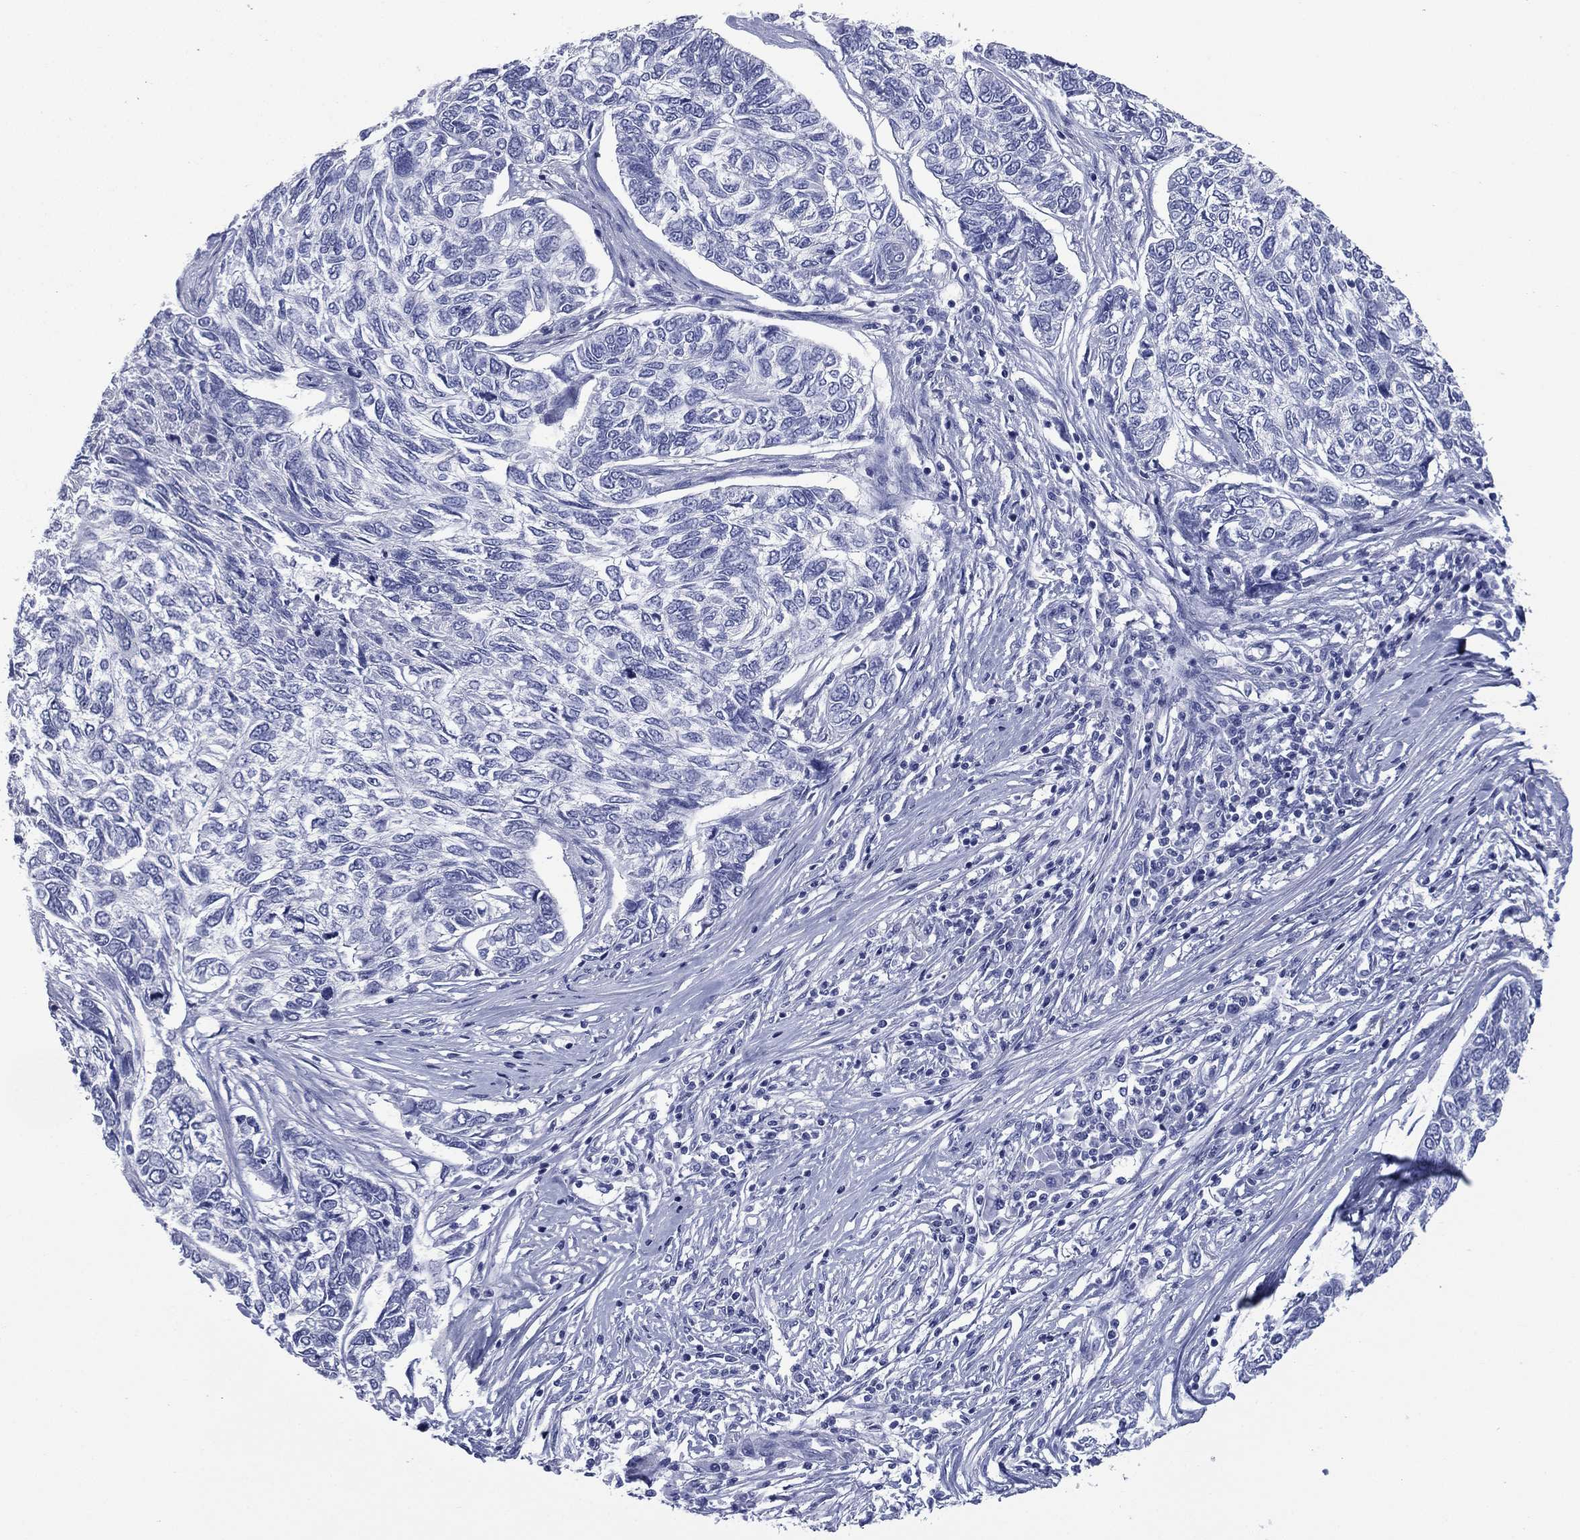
{"staining": {"intensity": "negative", "quantity": "none", "location": "none"}, "tissue": "skin cancer", "cell_type": "Tumor cells", "image_type": "cancer", "snomed": [{"axis": "morphology", "description": "Basal cell carcinoma"}, {"axis": "topography", "description": "Skin"}], "caption": "A photomicrograph of human skin basal cell carcinoma is negative for staining in tumor cells.", "gene": "FCER2", "patient": {"sex": "female", "age": 65}}